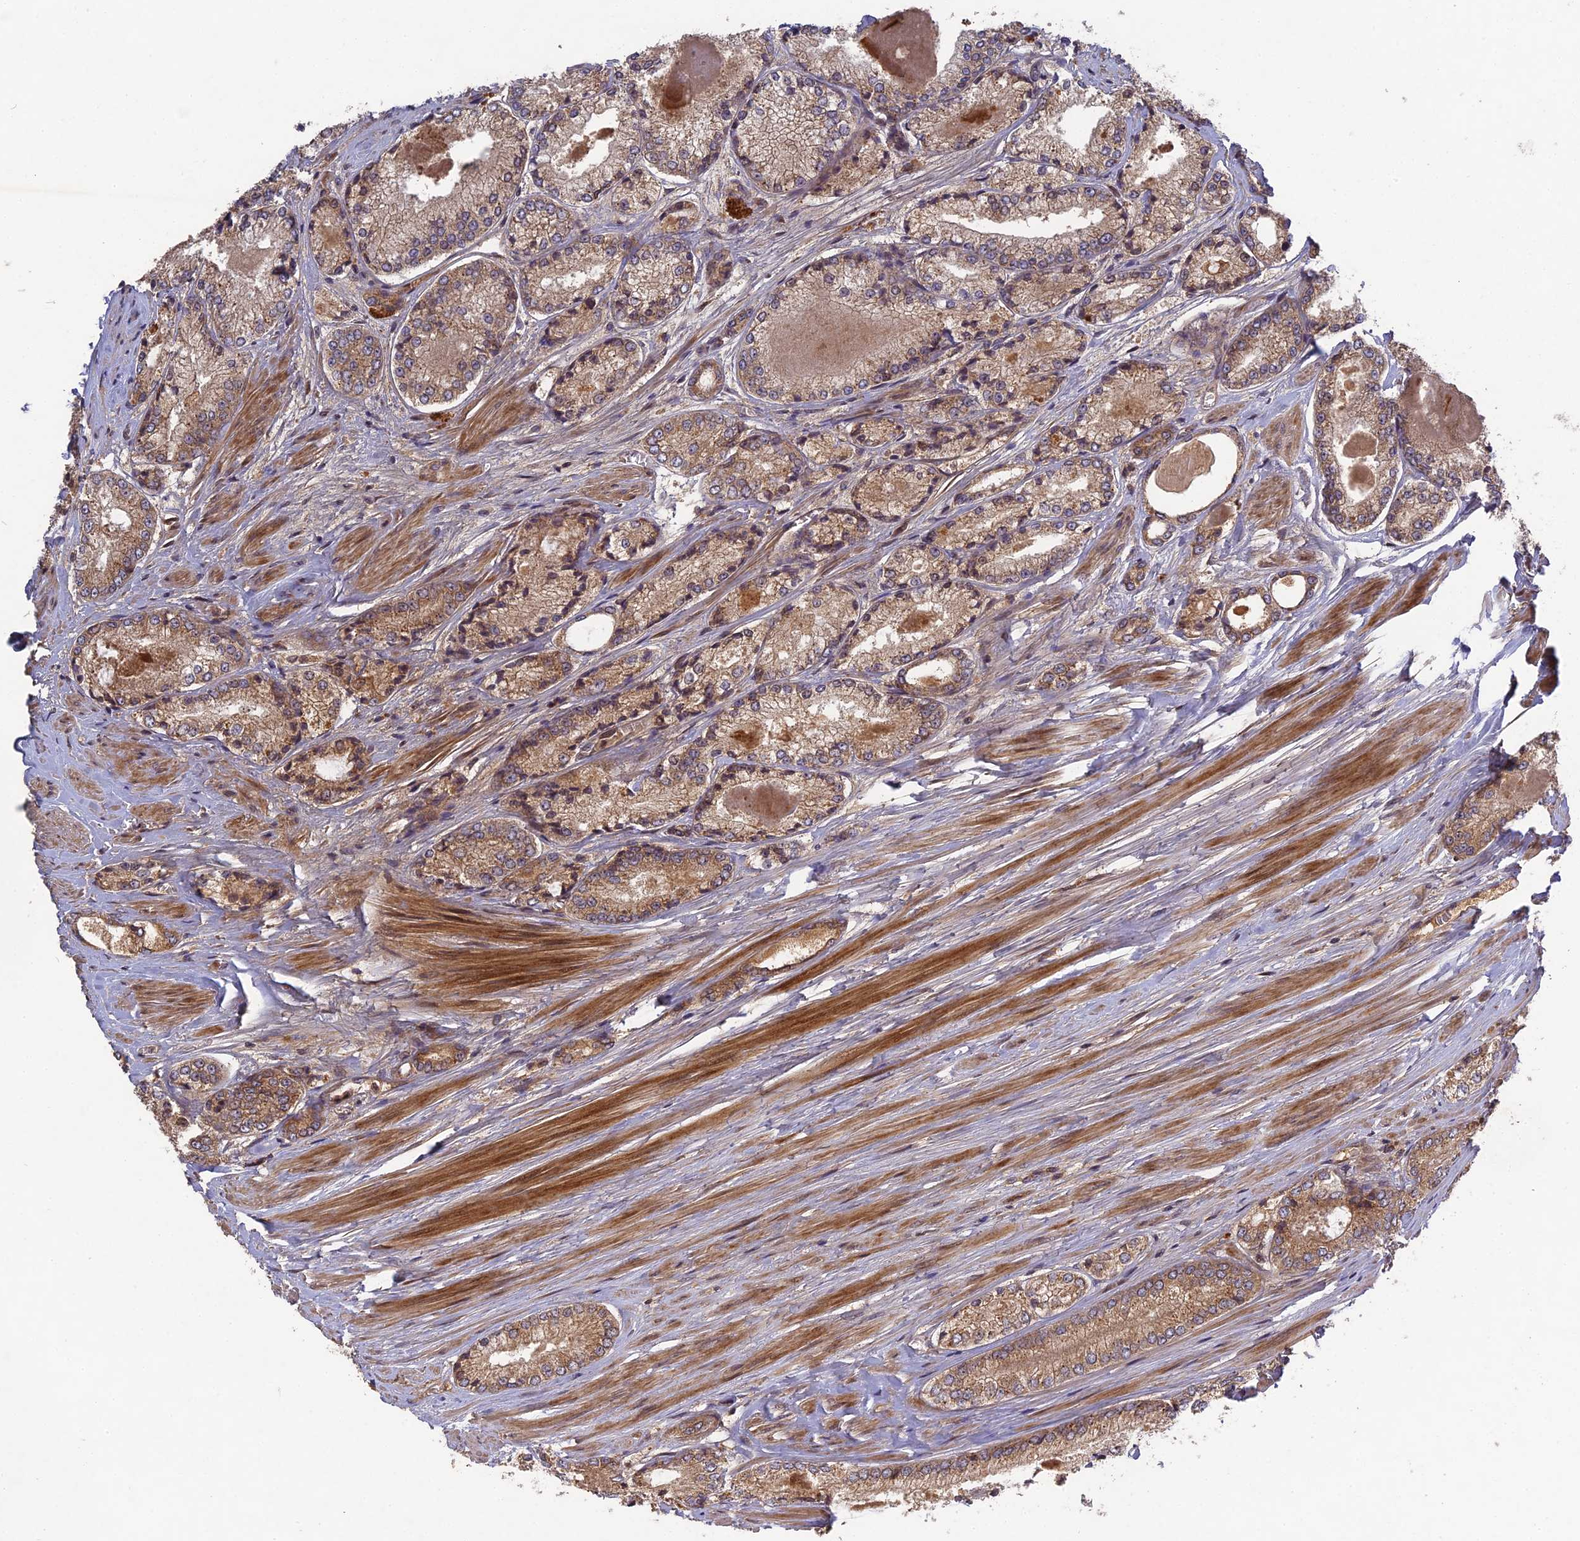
{"staining": {"intensity": "weak", "quantity": ">75%", "location": "cytoplasmic/membranous"}, "tissue": "prostate cancer", "cell_type": "Tumor cells", "image_type": "cancer", "snomed": [{"axis": "morphology", "description": "Adenocarcinoma, Low grade"}, {"axis": "topography", "description": "Prostate"}], "caption": "A brown stain labels weak cytoplasmic/membranous expression of a protein in human prostate low-grade adenocarcinoma tumor cells.", "gene": "TMUB2", "patient": {"sex": "male", "age": 68}}